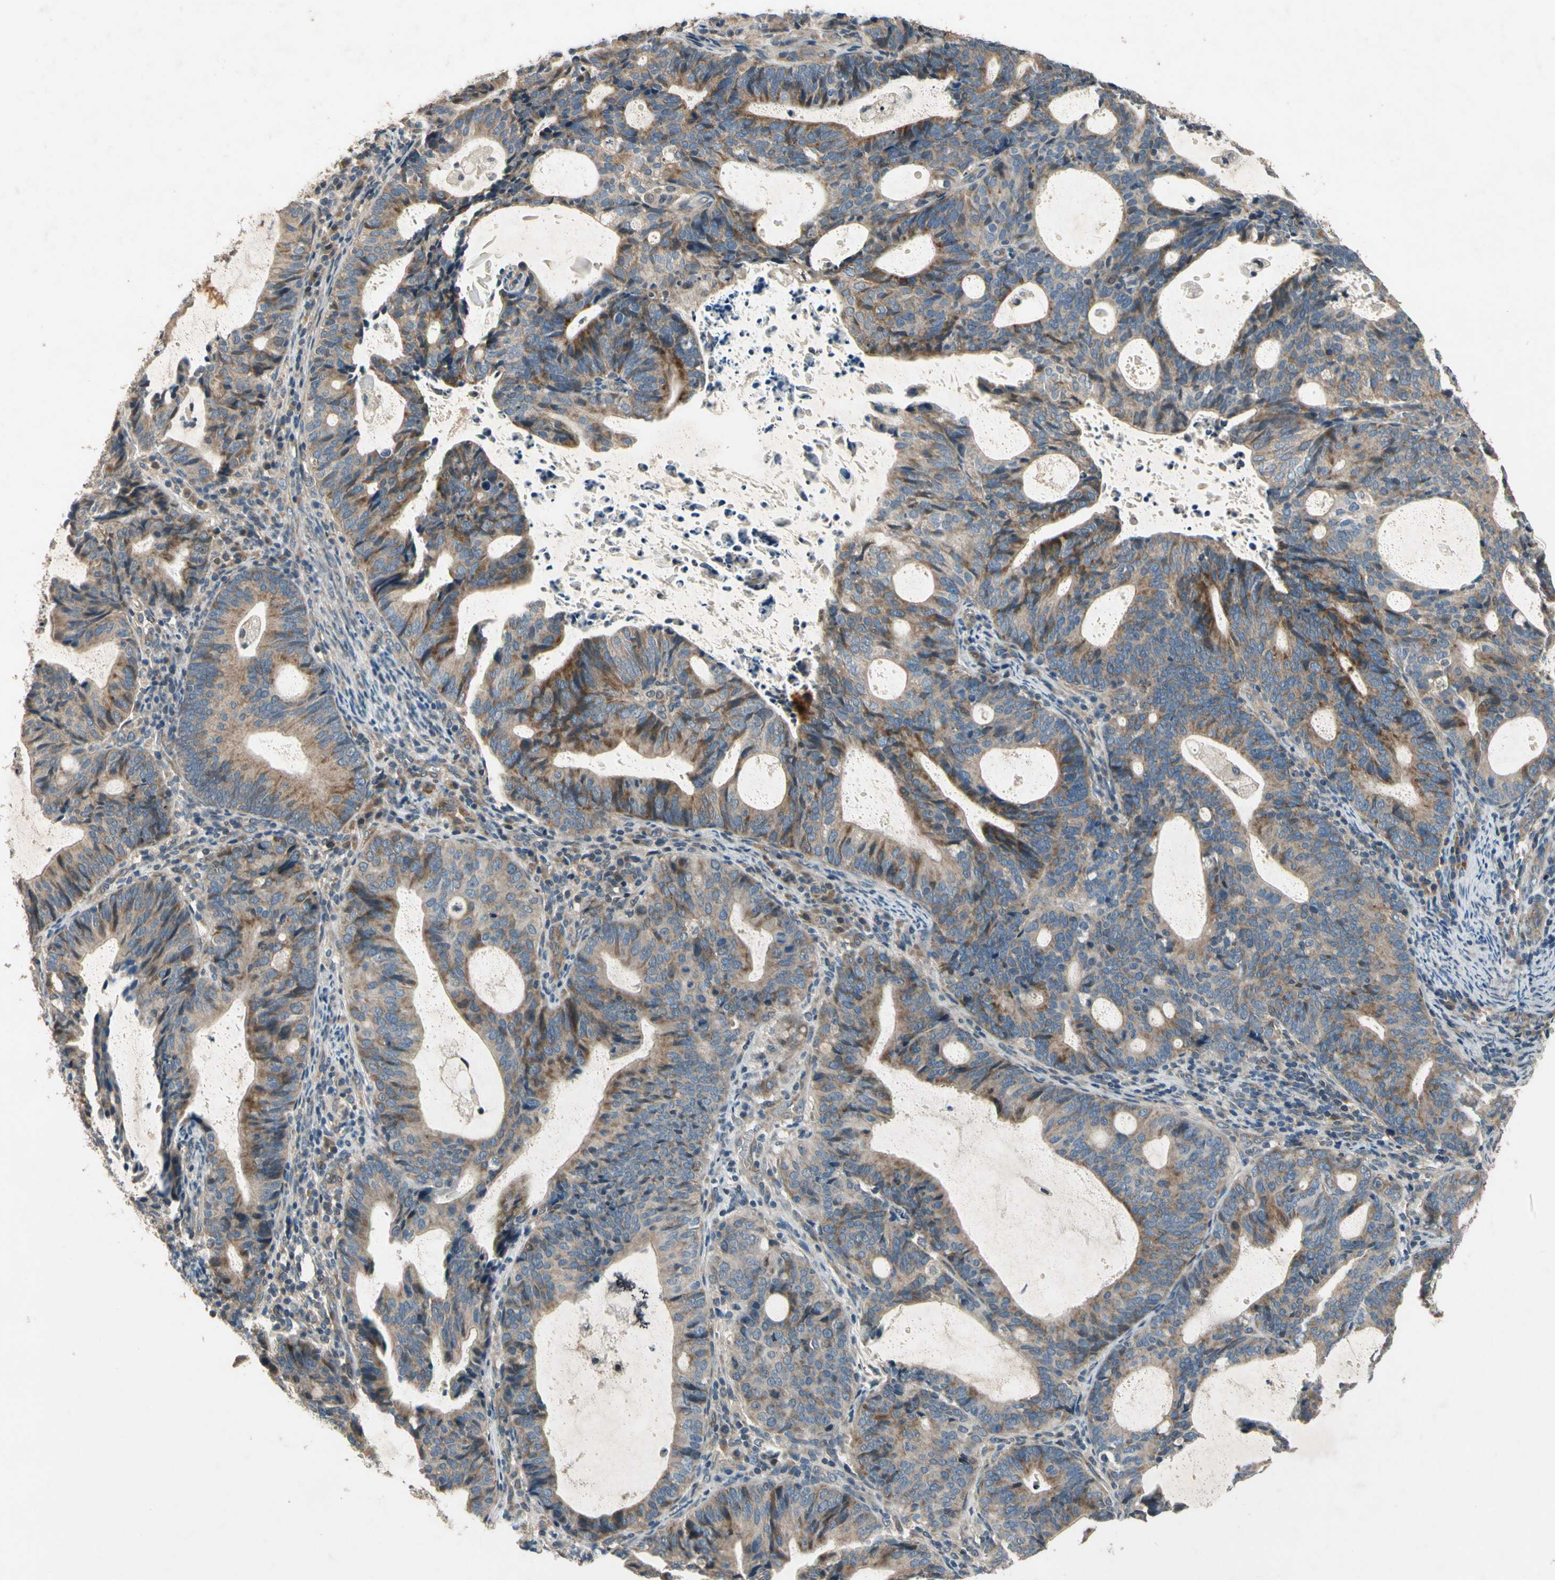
{"staining": {"intensity": "moderate", "quantity": "25%-75%", "location": "cytoplasmic/membranous"}, "tissue": "endometrial cancer", "cell_type": "Tumor cells", "image_type": "cancer", "snomed": [{"axis": "morphology", "description": "Adenocarcinoma, NOS"}, {"axis": "topography", "description": "Uterus"}], "caption": "Protein staining by immunohistochemistry exhibits moderate cytoplasmic/membranous staining in approximately 25%-75% of tumor cells in endometrial cancer. The staining was performed using DAB (3,3'-diaminobenzidine) to visualize the protein expression in brown, while the nuclei were stained in blue with hematoxylin (Magnification: 20x).", "gene": "ALKBH3", "patient": {"sex": "female", "age": 83}}